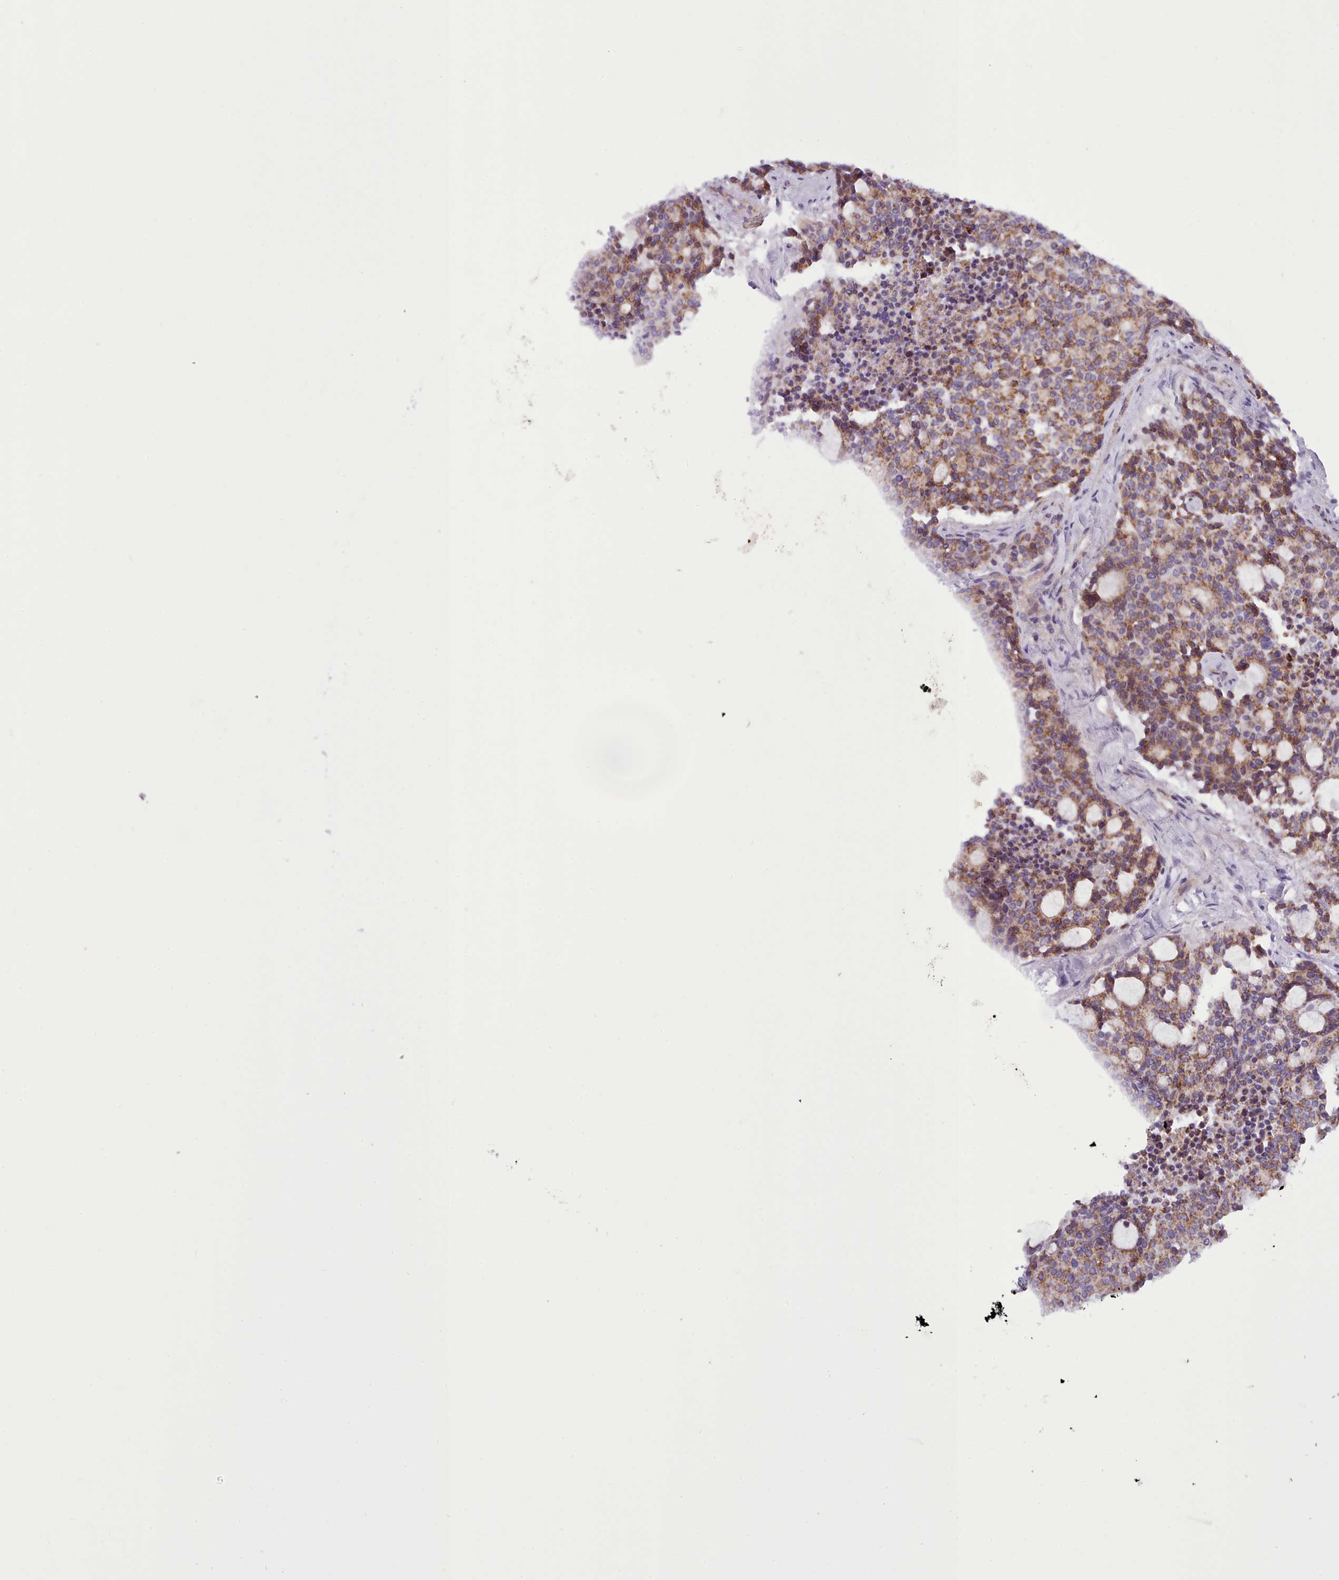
{"staining": {"intensity": "moderate", "quantity": ">75%", "location": "cytoplasmic/membranous"}, "tissue": "carcinoid", "cell_type": "Tumor cells", "image_type": "cancer", "snomed": [{"axis": "morphology", "description": "Carcinoid, malignant, NOS"}, {"axis": "topography", "description": "Pancreas"}], "caption": "Approximately >75% of tumor cells in human carcinoid exhibit moderate cytoplasmic/membranous protein staining as visualized by brown immunohistochemical staining.", "gene": "TENT4B", "patient": {"sex": "female", "age": 54}}